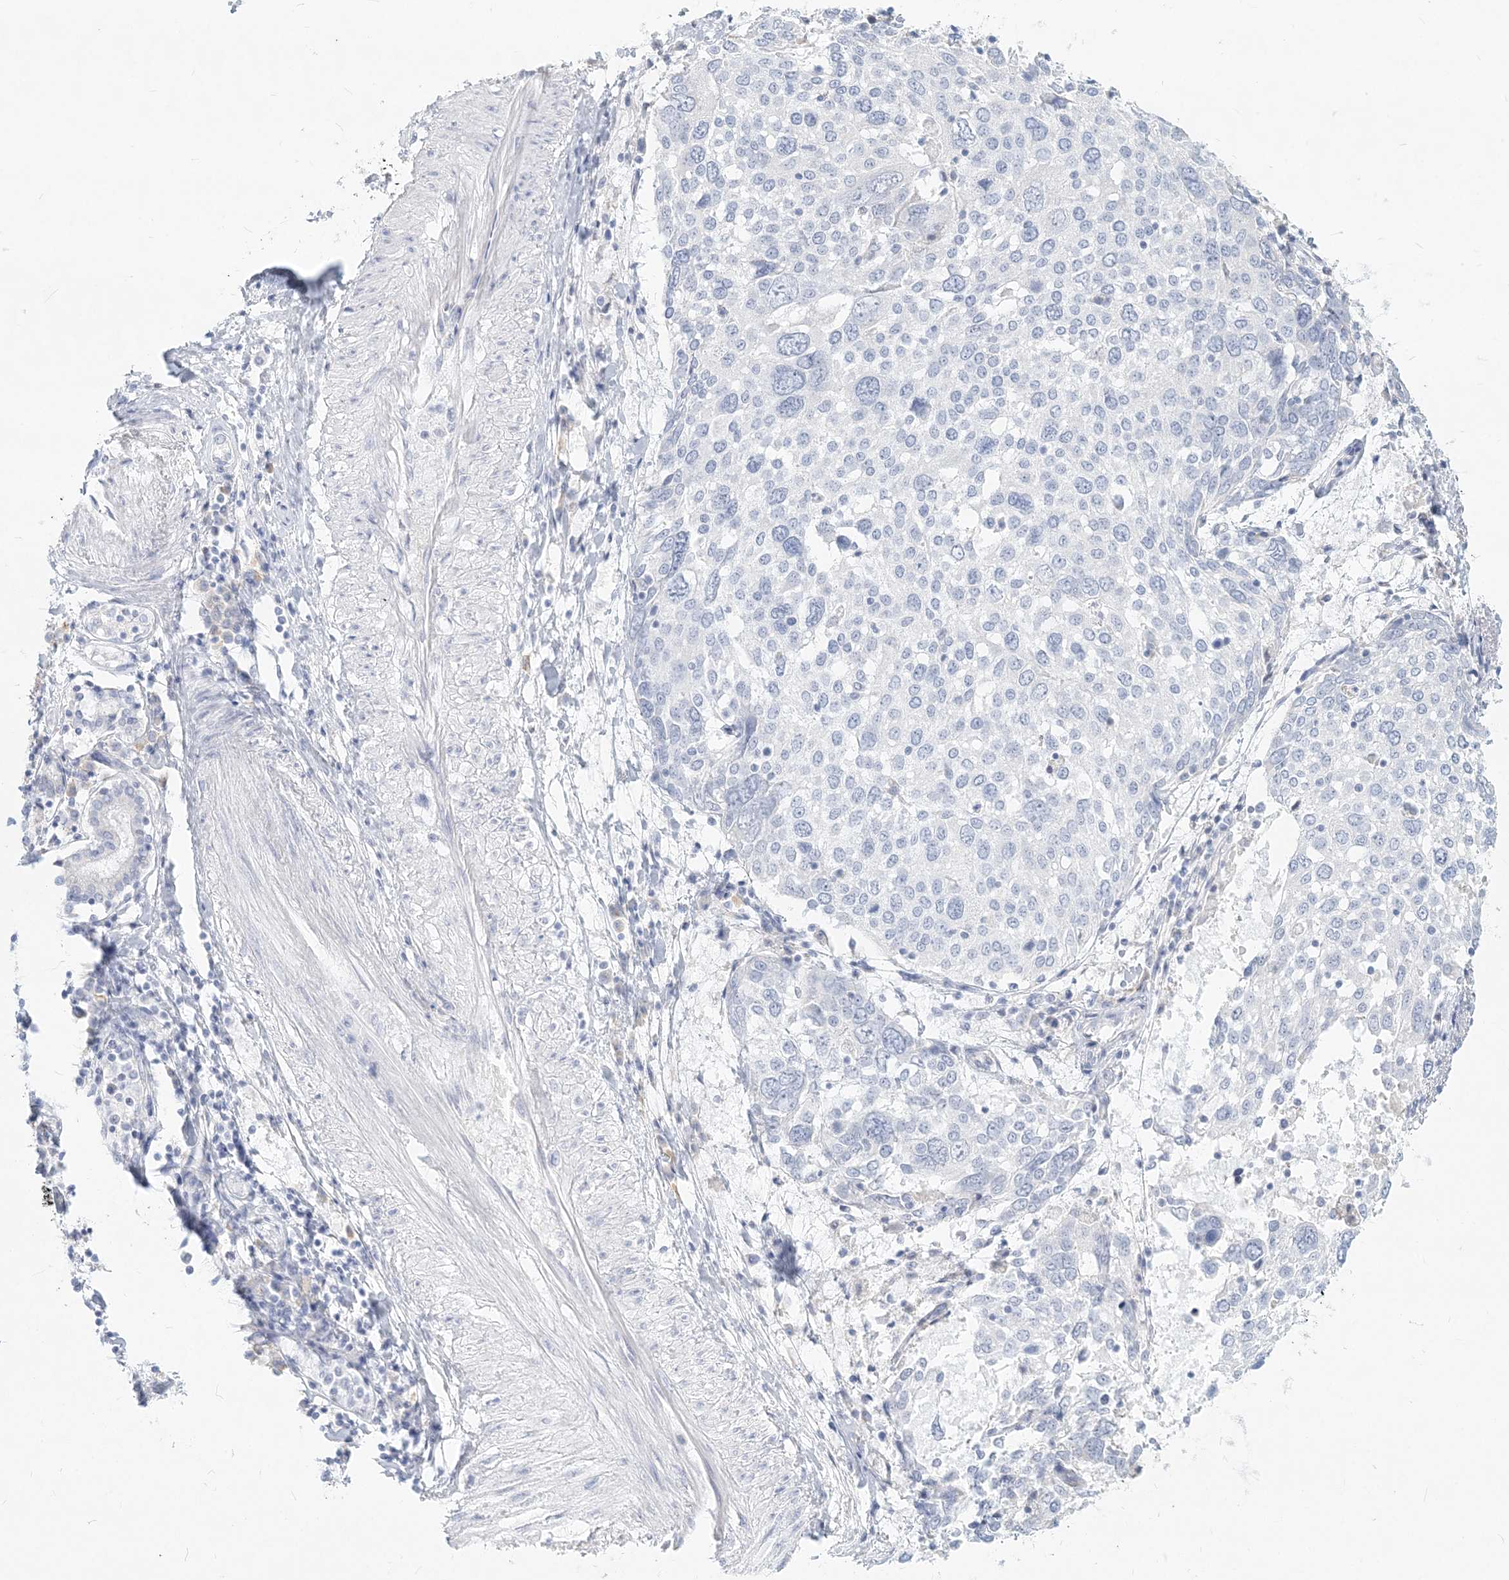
{"staining": {"intensity": "negative", "quantity": "none", "location": "none"}, "tissue": "lung cancer", "cell_type": "Tumor cells", "image_type": "cancer", "snomed": [{"axis": "morphology", "description": "Squamous cell carcinoma, NOS"}, {"axis": "topography", "description": "Lung"}], "caption": "Immunohistochemistry photomicrograph of human lung cancer (squamous cell carcinoma) stained for a protein (brown), which displays no positivity in tumor cells.", "gene": "CSN1S1", "patient": {"sex": "male", "age": 65}}